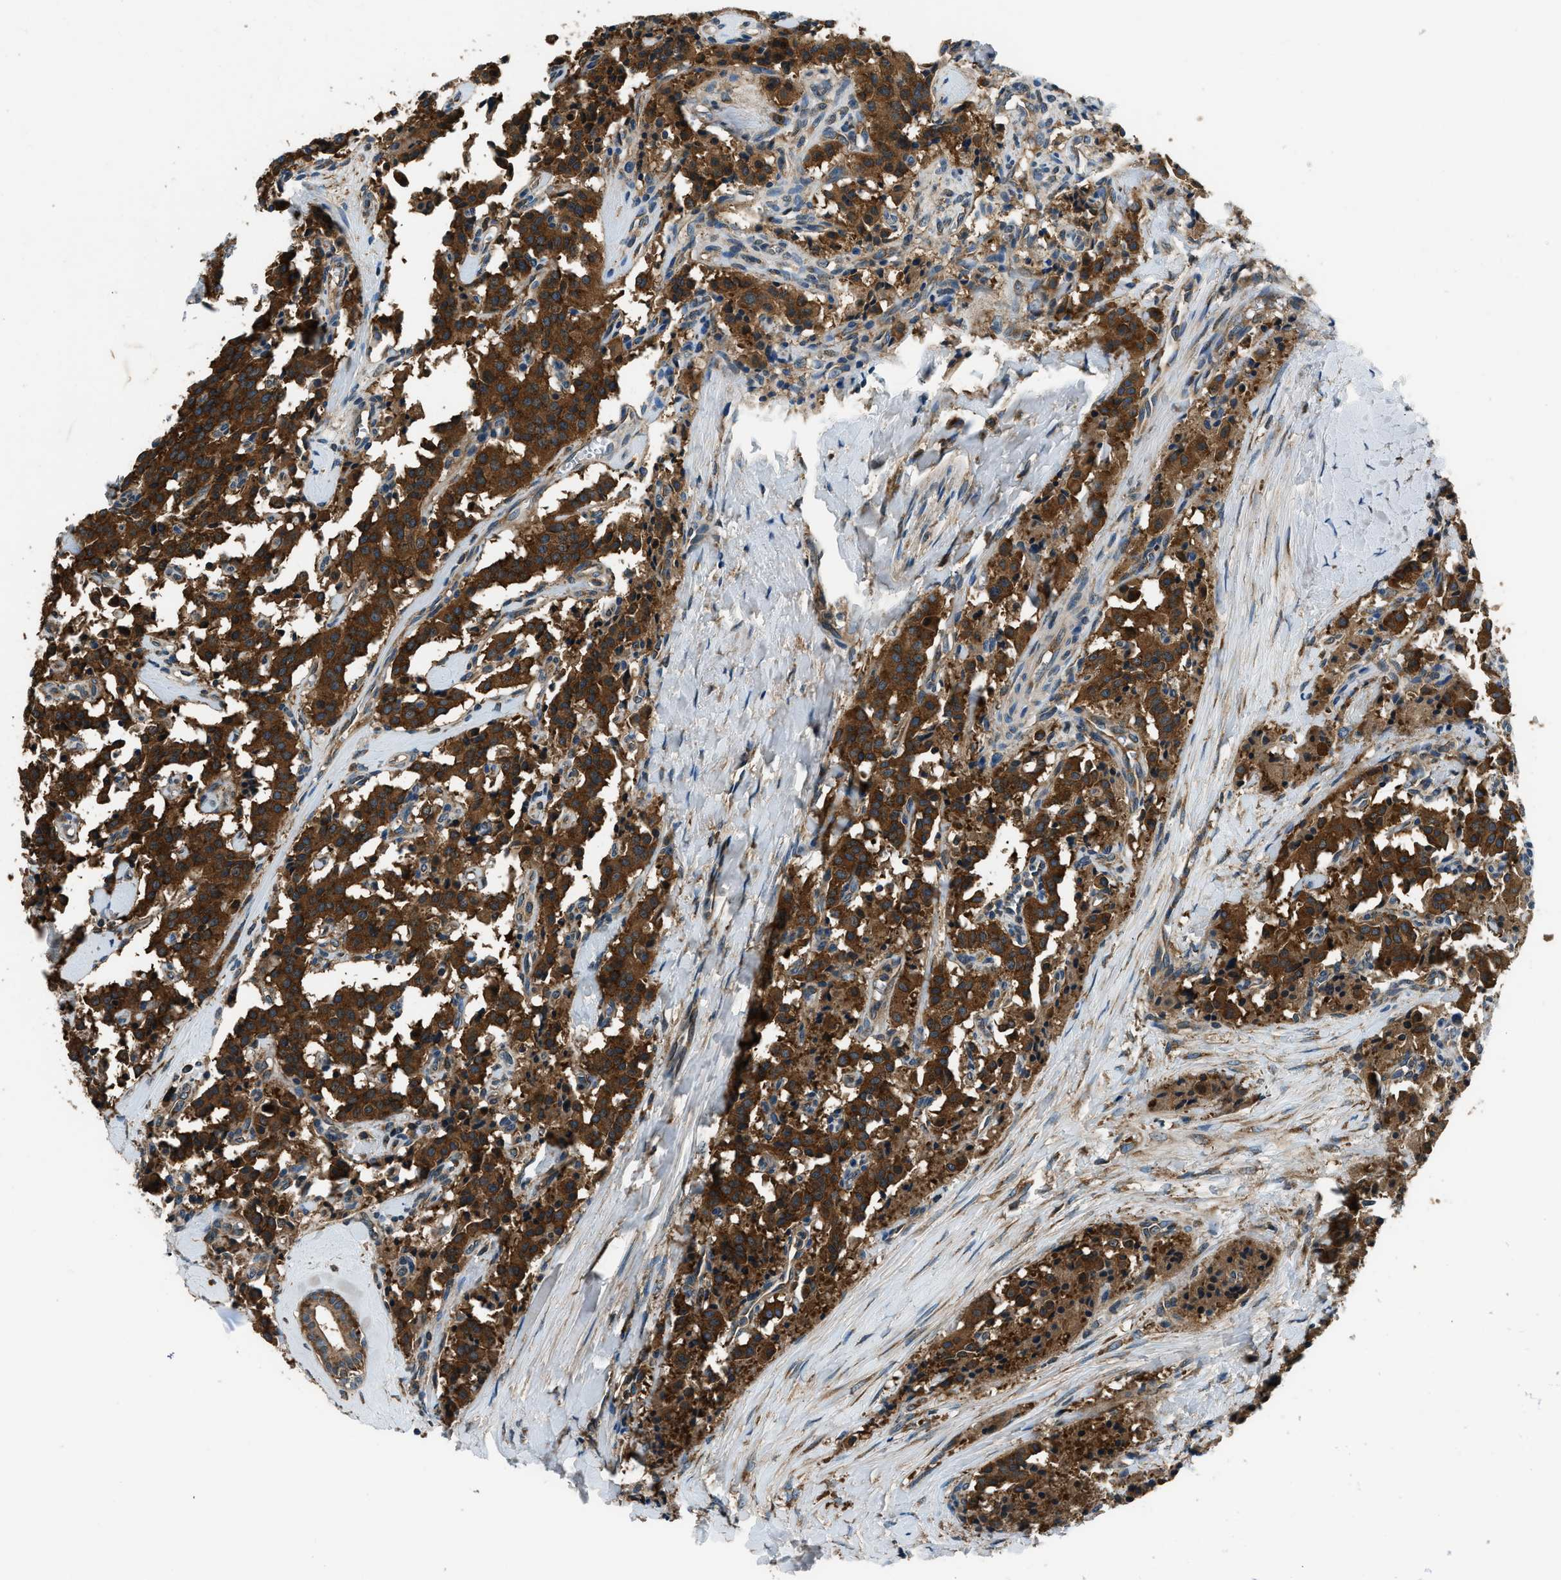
{"staining": {"intensity": "strong", "quantity": ">75%", "location": "cytoplasmic/membranous"}, "tissue": "carcinoid", "cell_type": "Tumor cells", "image_type": "cancer", "snomed": [{"axis": "morphology", "description": "Carcinoid, malignant, NOS"}, {"axis": "topography", "description": "Lung"}], "caption": "A histopathology image of human carcinoid stained for a protein exhibits strong cytoplasmic/membranous brown staining in tumor cells.", "gene": "ARFGAP2", "patient": {"sex": "male", "age": 30}}